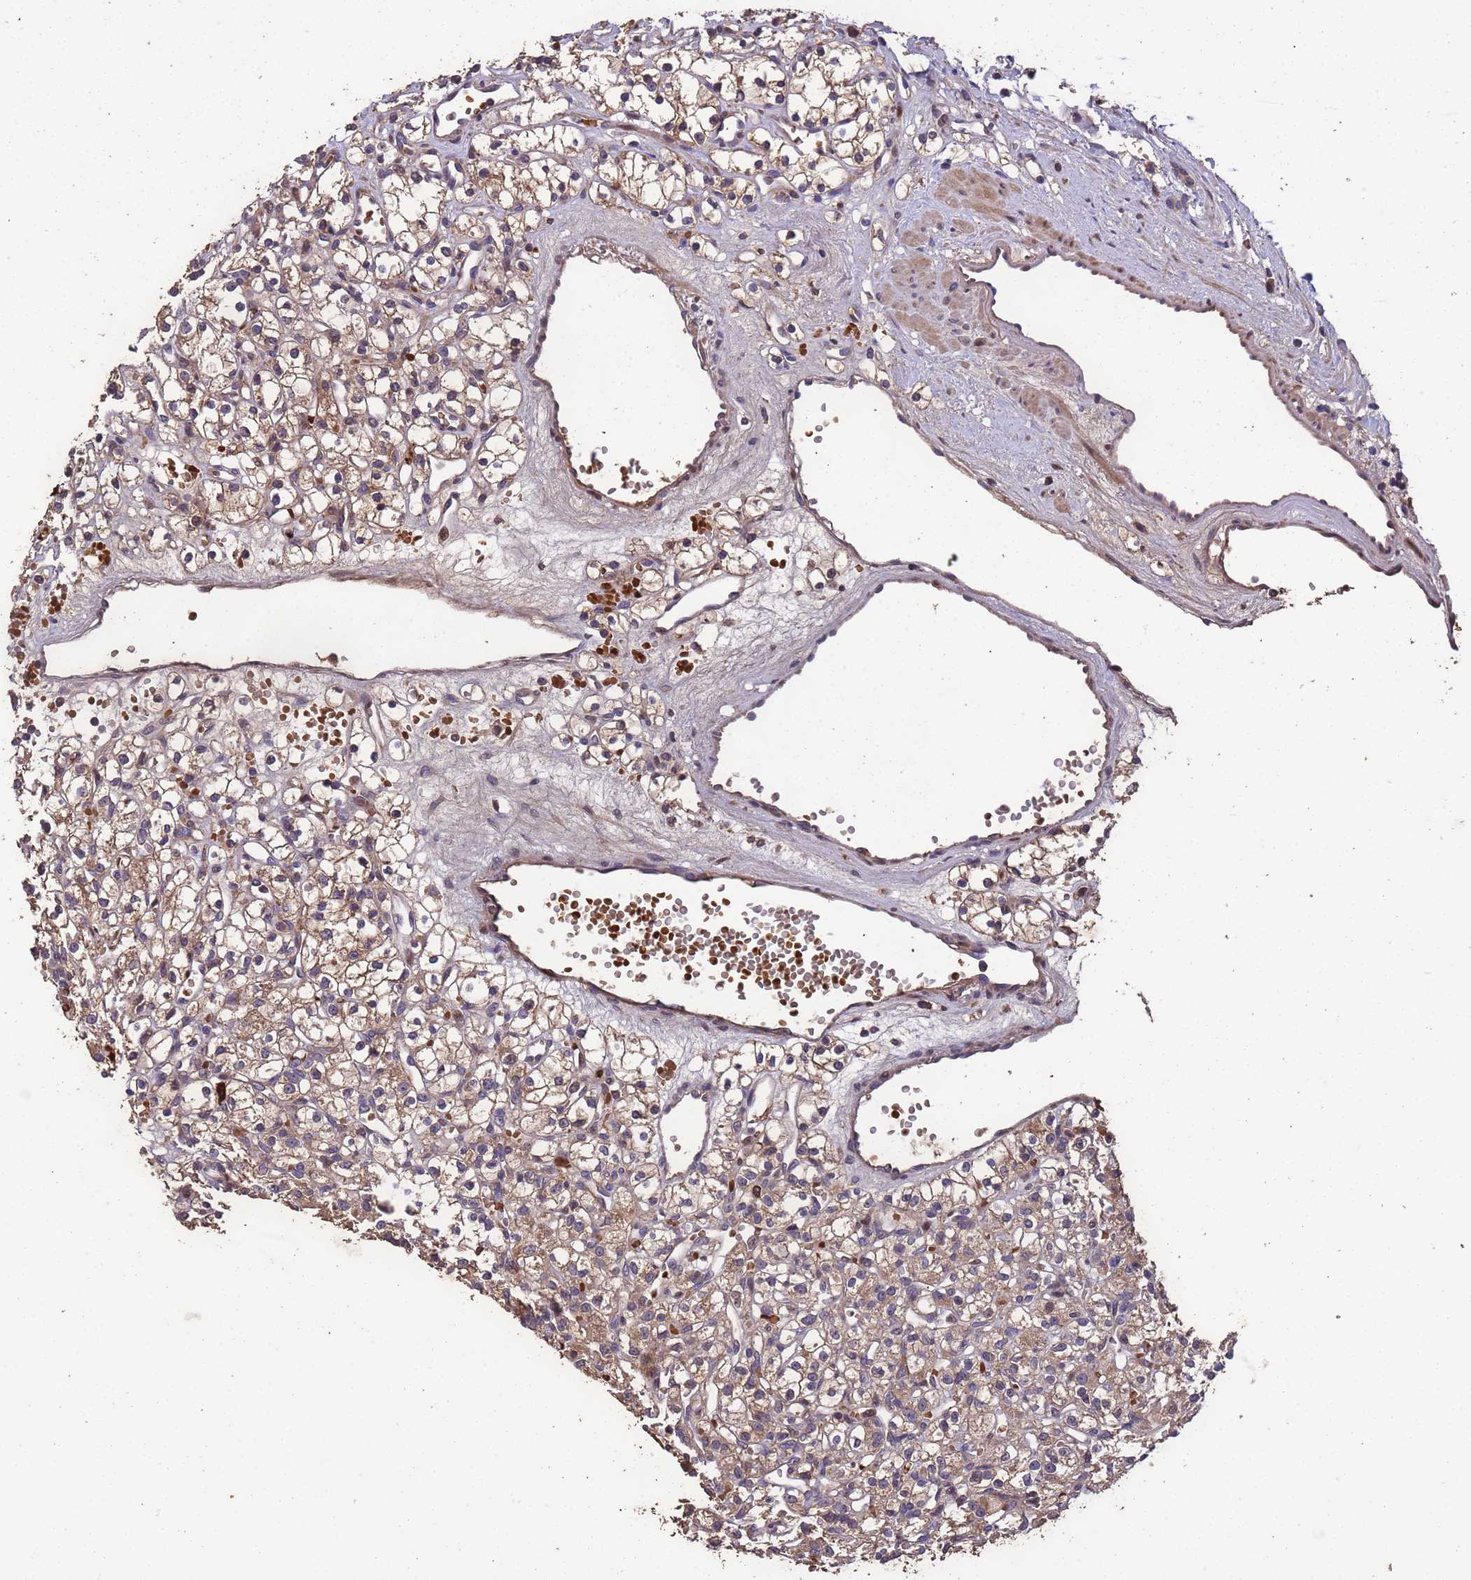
{"staining": {"intensity": "moderate", "quantity": ">75%", "location": "cytoplasmic/membranous"}, "tissue": "renal cancer", "cell_type": "Tumor cells", "image_type": "cancer", "snomed": [{"axis": "morphology", "description": "Adenocarcinoma, NOS"}, {"axis": "topography", "description": "Kidney"}], "caption": "This image demonstrates immunohistochemistry staining of human renal cancer, with medium moderate cytoplasmic/membranous expression in about >75% of tumor cells.", "gene": "CCDC184", "patient": {"sex": "female", "age": 59}}